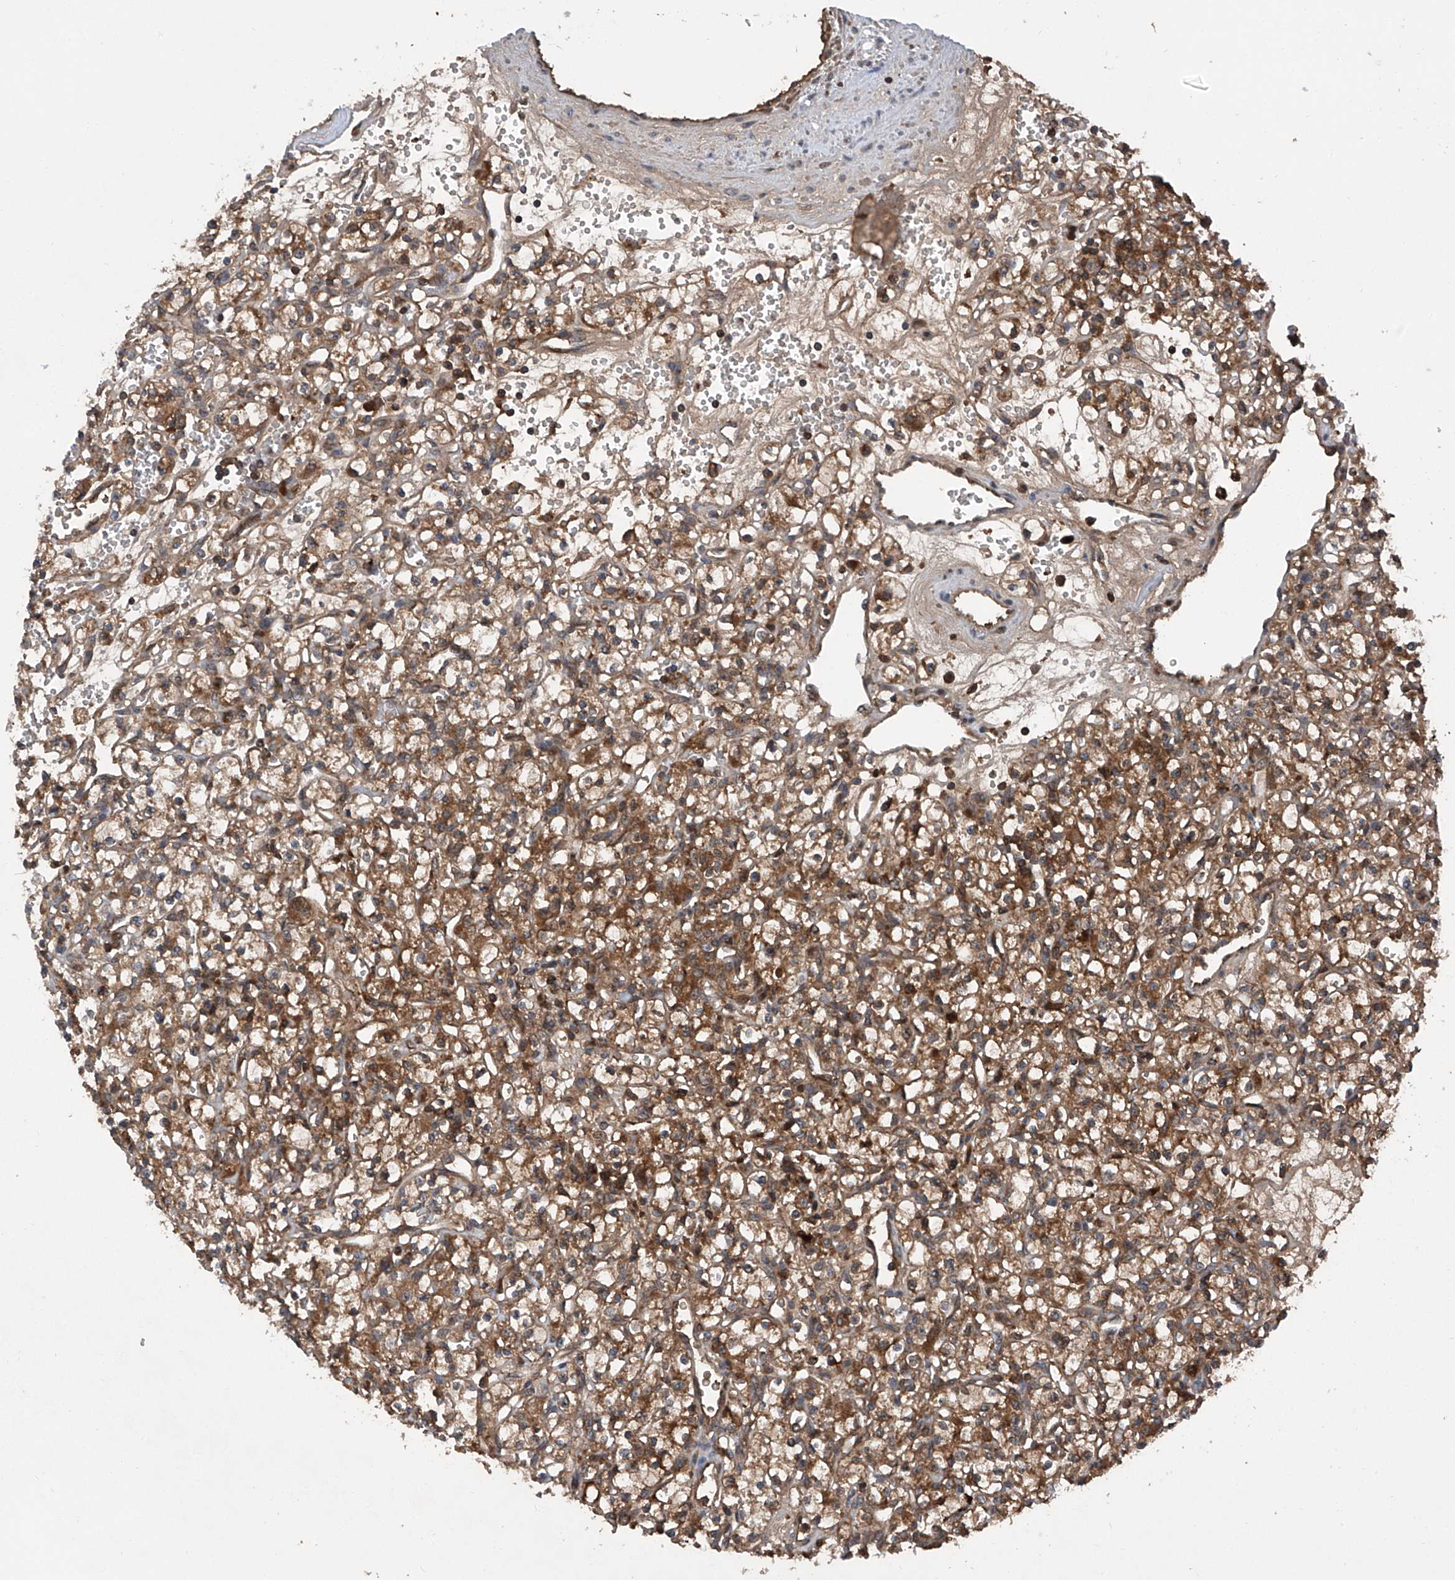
{"staining": {"intensity": "moderate", "quantity": ">75%", "location": "cytoplasmic/membranous"}, "tissue": "renal cancer", "cell_type": "Tumor cells", "image_type": "cancer", "snomed": [{"axis": "morphology", "description": "Adenocarcinoma, NOS"}, {"axis": "topography", "description": "Kidney"}], "caption": "Tumor cells reveal medium levels of moderate cytoplasmic/membranous expression in approximately >75% of cells in human adenocarcinoma (renal).", "gene": "ASCC3", "patient": {"sex": "female", "age": 59}}